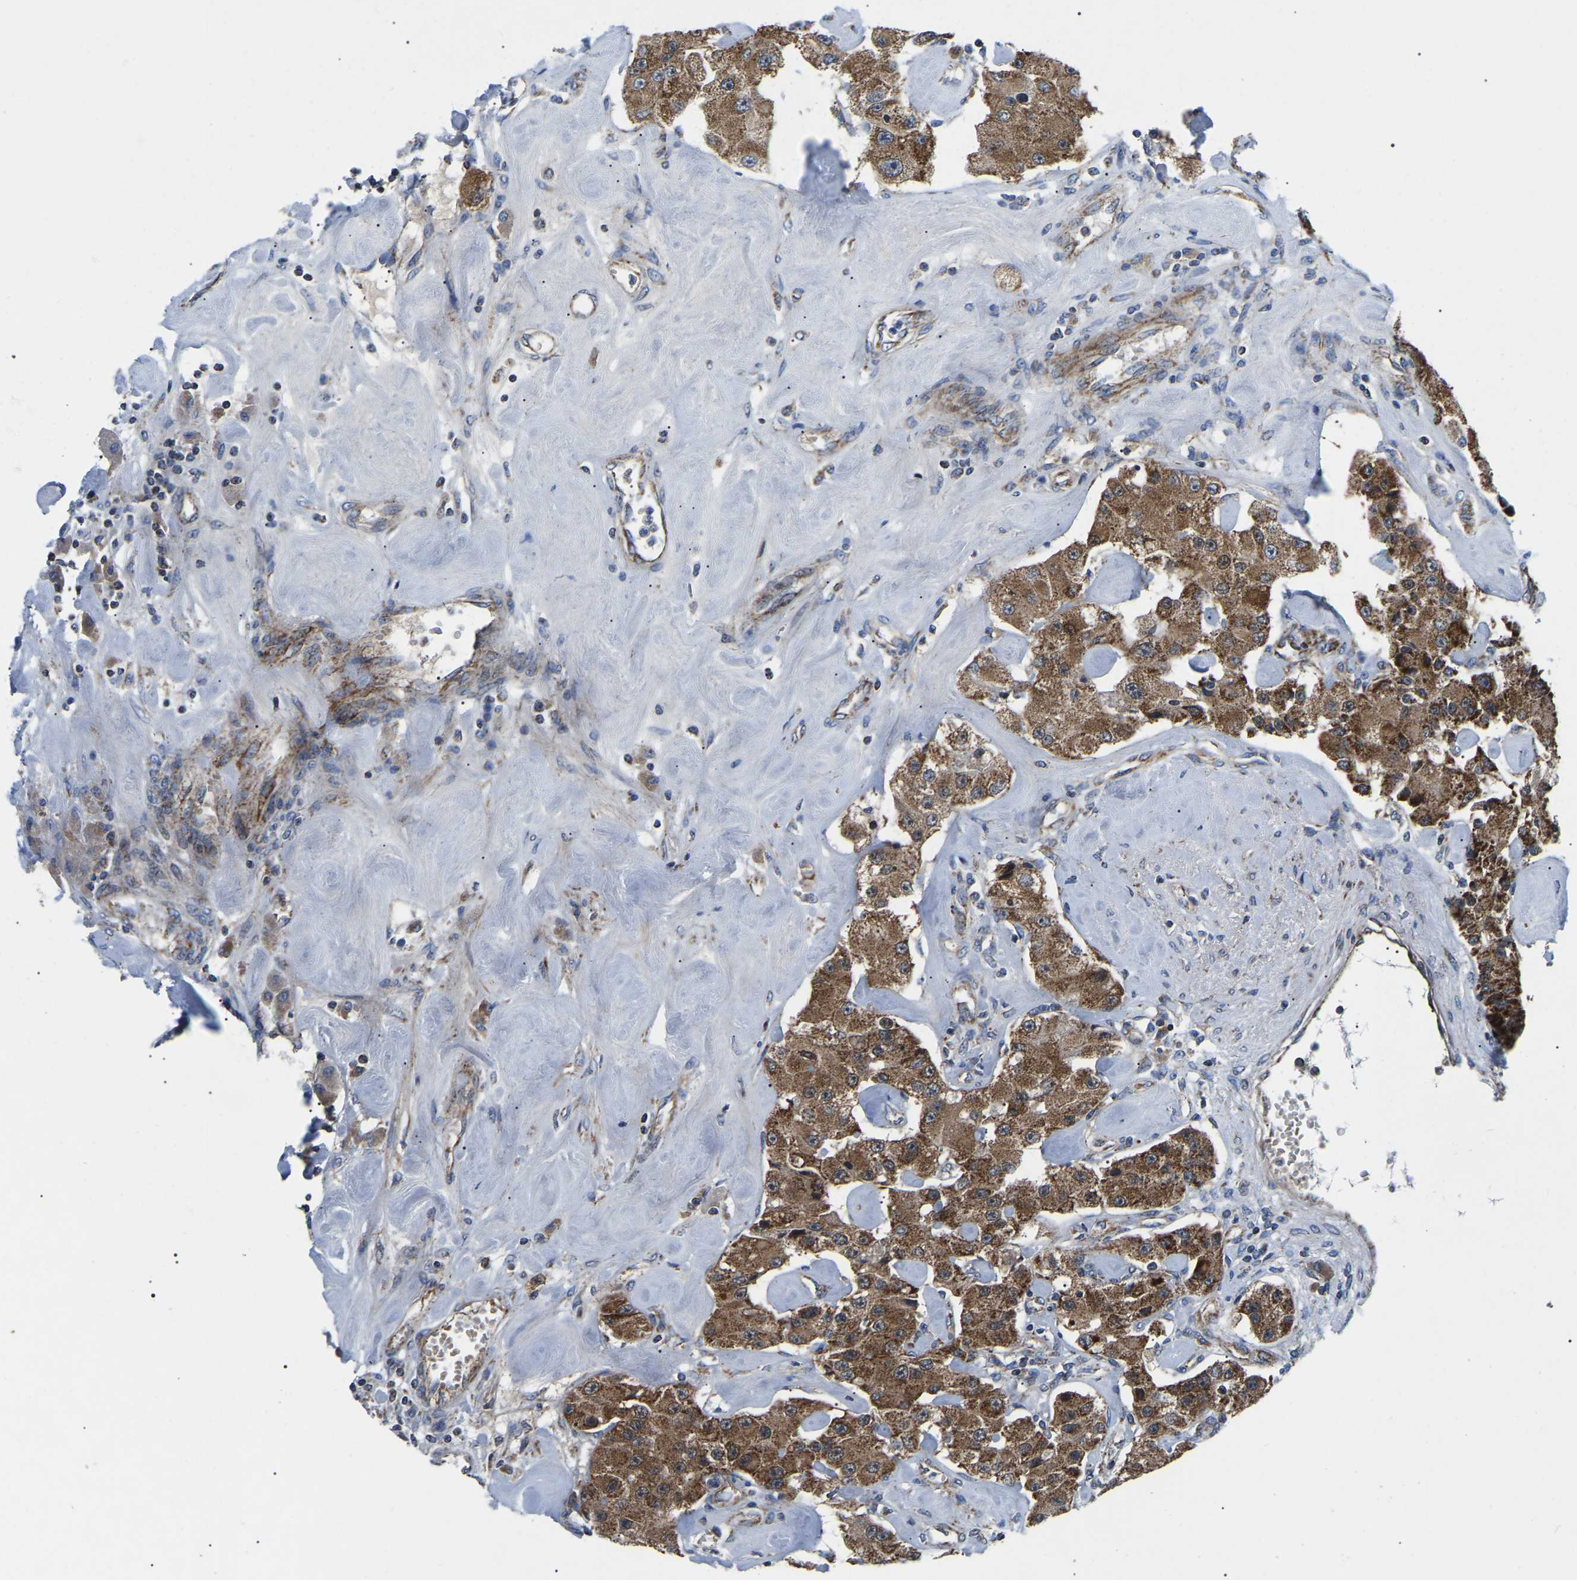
{"staining": {"intensity": "moderate", "quantity": ">75%", "location": "cytoplasmic/membranous"}, "tissue": "carcinoid", "cell_type": "Tumor cells", "image_type": "cancer", "snomed": [{"axis": "morphology", "description": "Carcinoid, malignant, NOS"}, {"axis": "topography", "description": "Pancreas"}], "caption": "Immunohistochemistry micrograph of neoplastic tissue: carcinoid stained using IHC shows medium levels of moderate protein expression localized specifically in the cytoplasmic/membranous of tumor cells, appearing as a cytoplasmic/membranous brown color.", "gene": "PPM1E", "patient": {"sex": "male", "age": 41}}